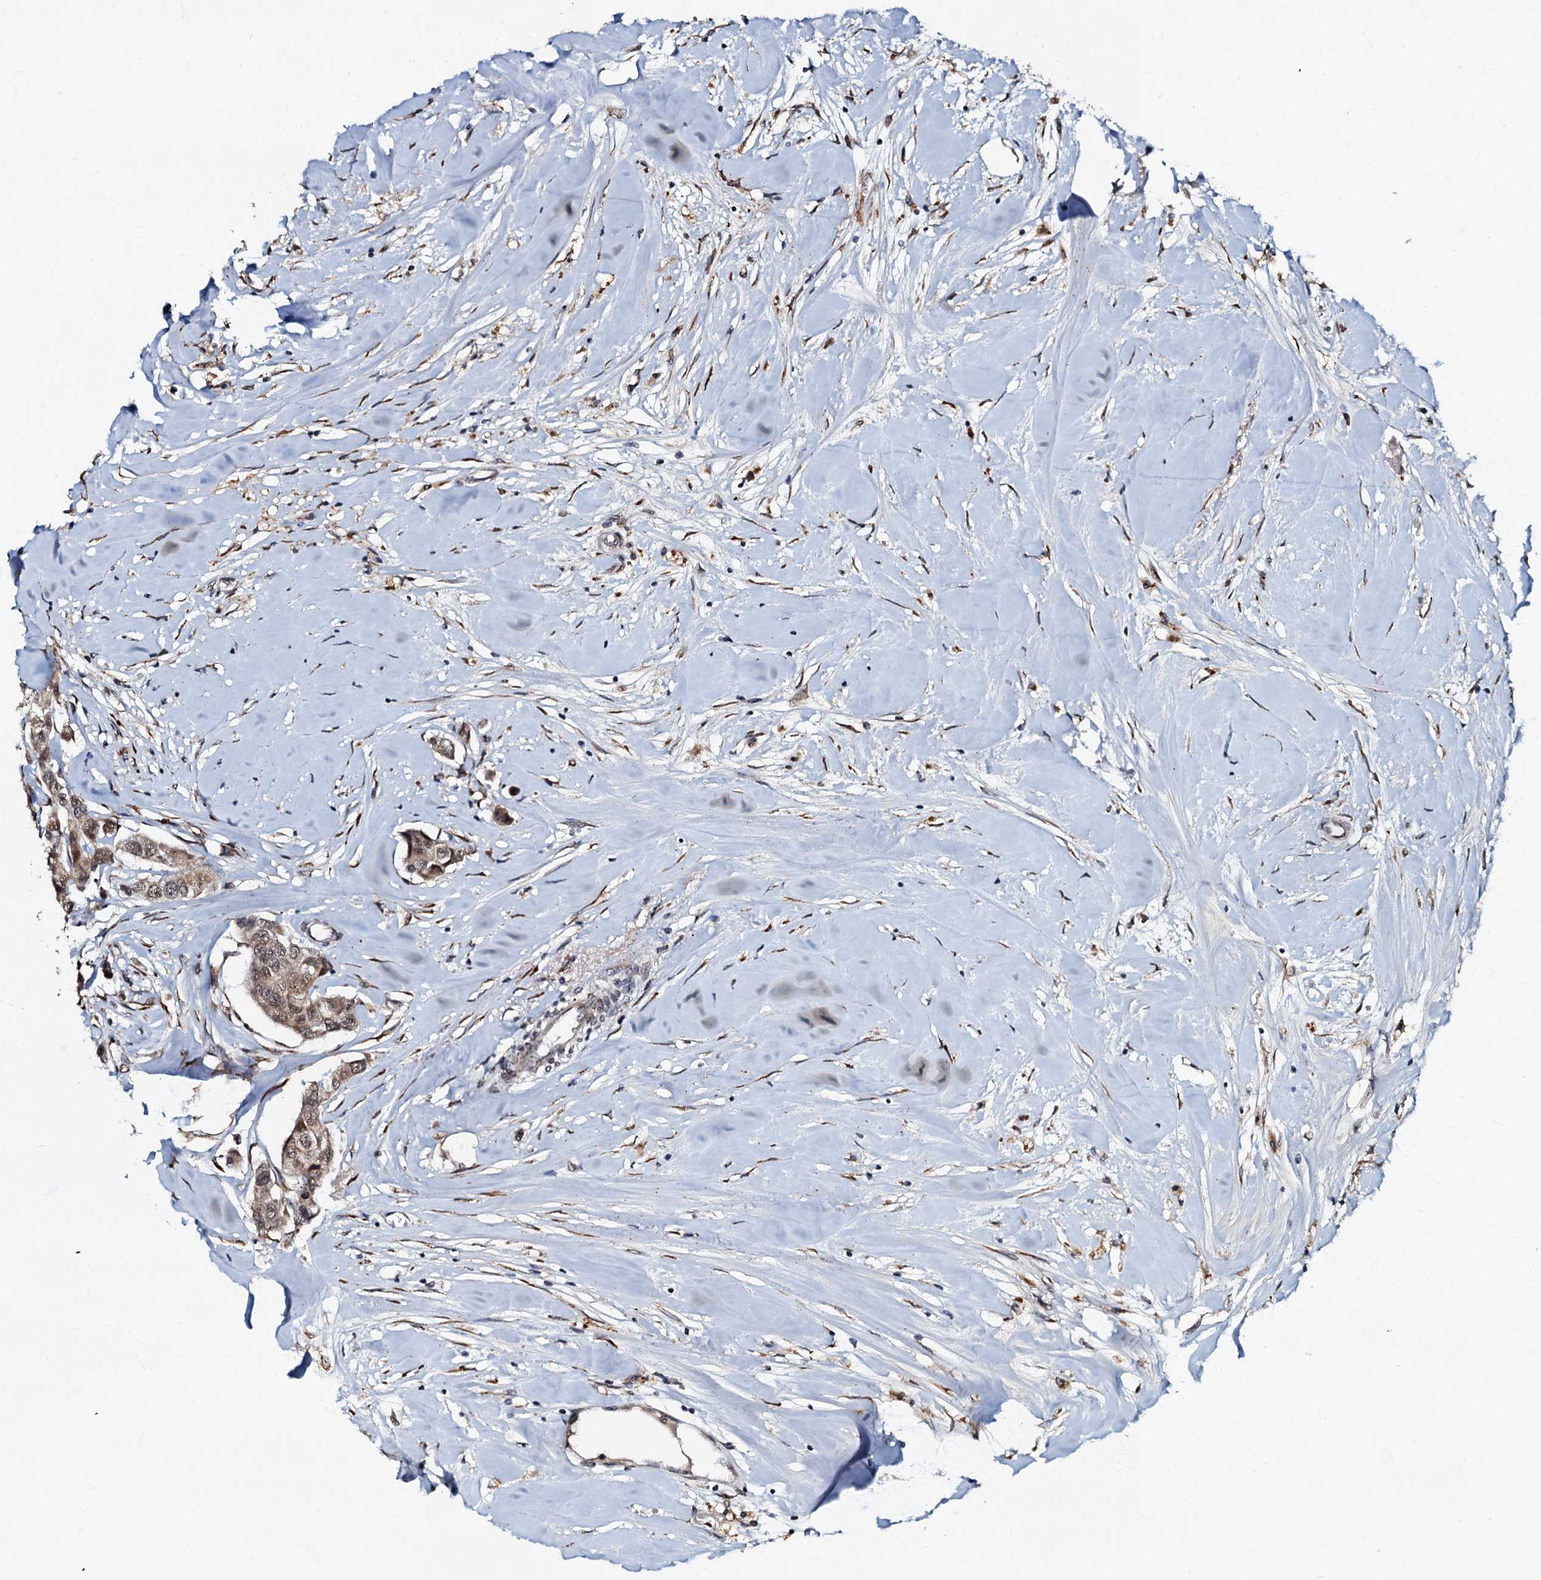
{"staining": {"intensity": "moderate", "quantity": "25%-75%", "location": "cytoplasmic/membranous,nuclear"}, "tissue": "breast cancer", "cell_type": "Tumor cells", "image_type": "cancer", "snomed": [{"axis": "morphology", "description": "Duct carcinoma"}, {"axis": "topography", "description": "Breast"}], "caption": "A brown stain labels moderate cytoplasmic/membranous and nuclear staining of a protein in human intraductal carcinoma (breast) tumor cells.", "gene": "C18orf32", "patient": {"sex": "female", "age": 80}}